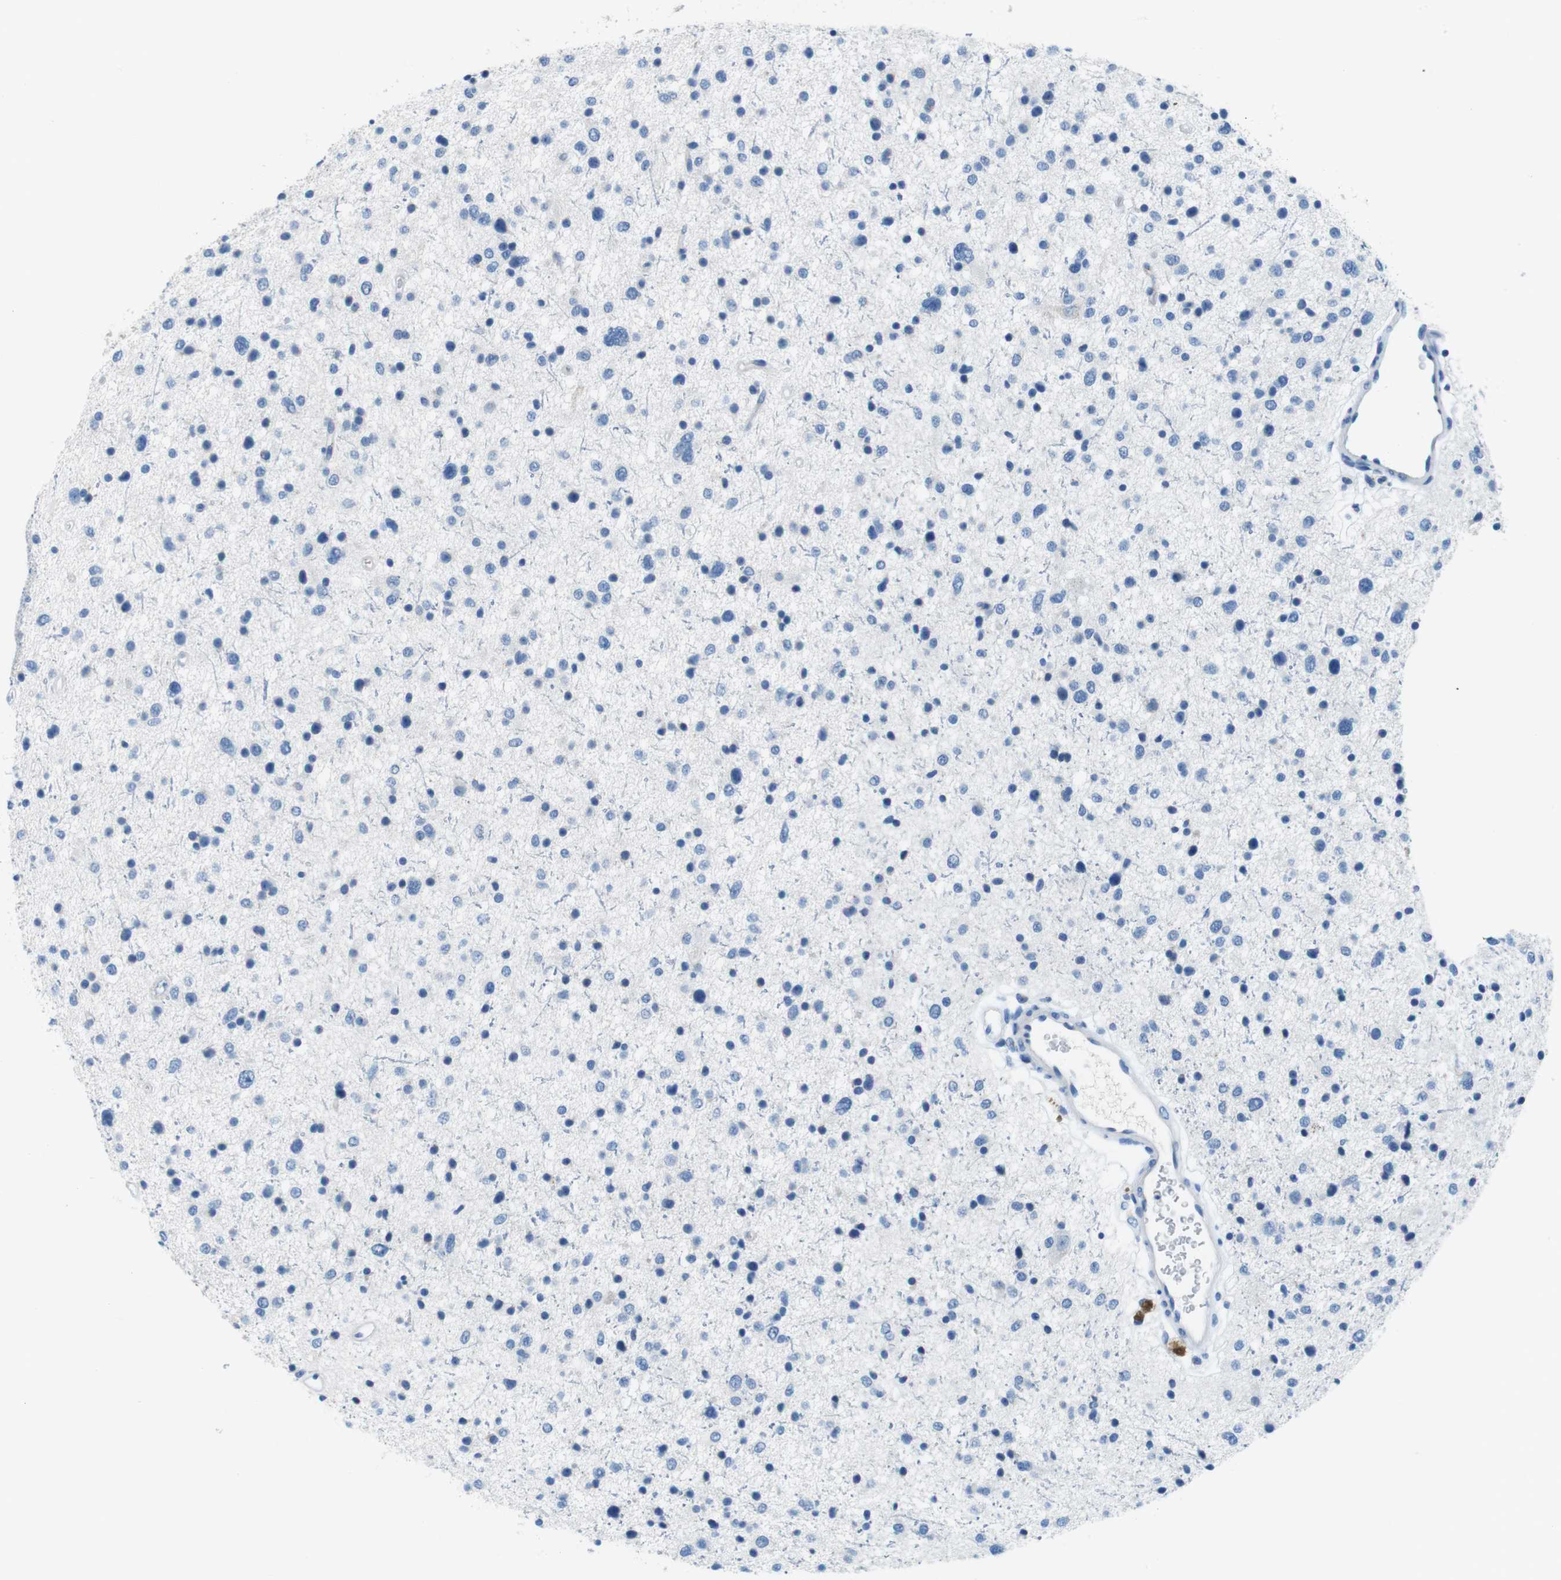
{"staining": {"intensity": "negative", "quantity": "none", "location": "none"}, "tissue": "glioma", "cell_type": "Tumor cells", "image_type": "cancer", "snomed": [{"axis": "morphology", "description": "Glioma, malignant, Low grade"}, {"axis": "topography", "description": "Brain"}], "caption": "There is no significant expression in tumor cells of malignant glioma (low-grade). Brightfield microscopy of IHC stained with DAB (3,3'-diaminobenzidine) (brown) and hematoxylin (blue), captured at high magnification.", "gene": "SLC35A3", "patient": {"sex": "female", "age": 37}}